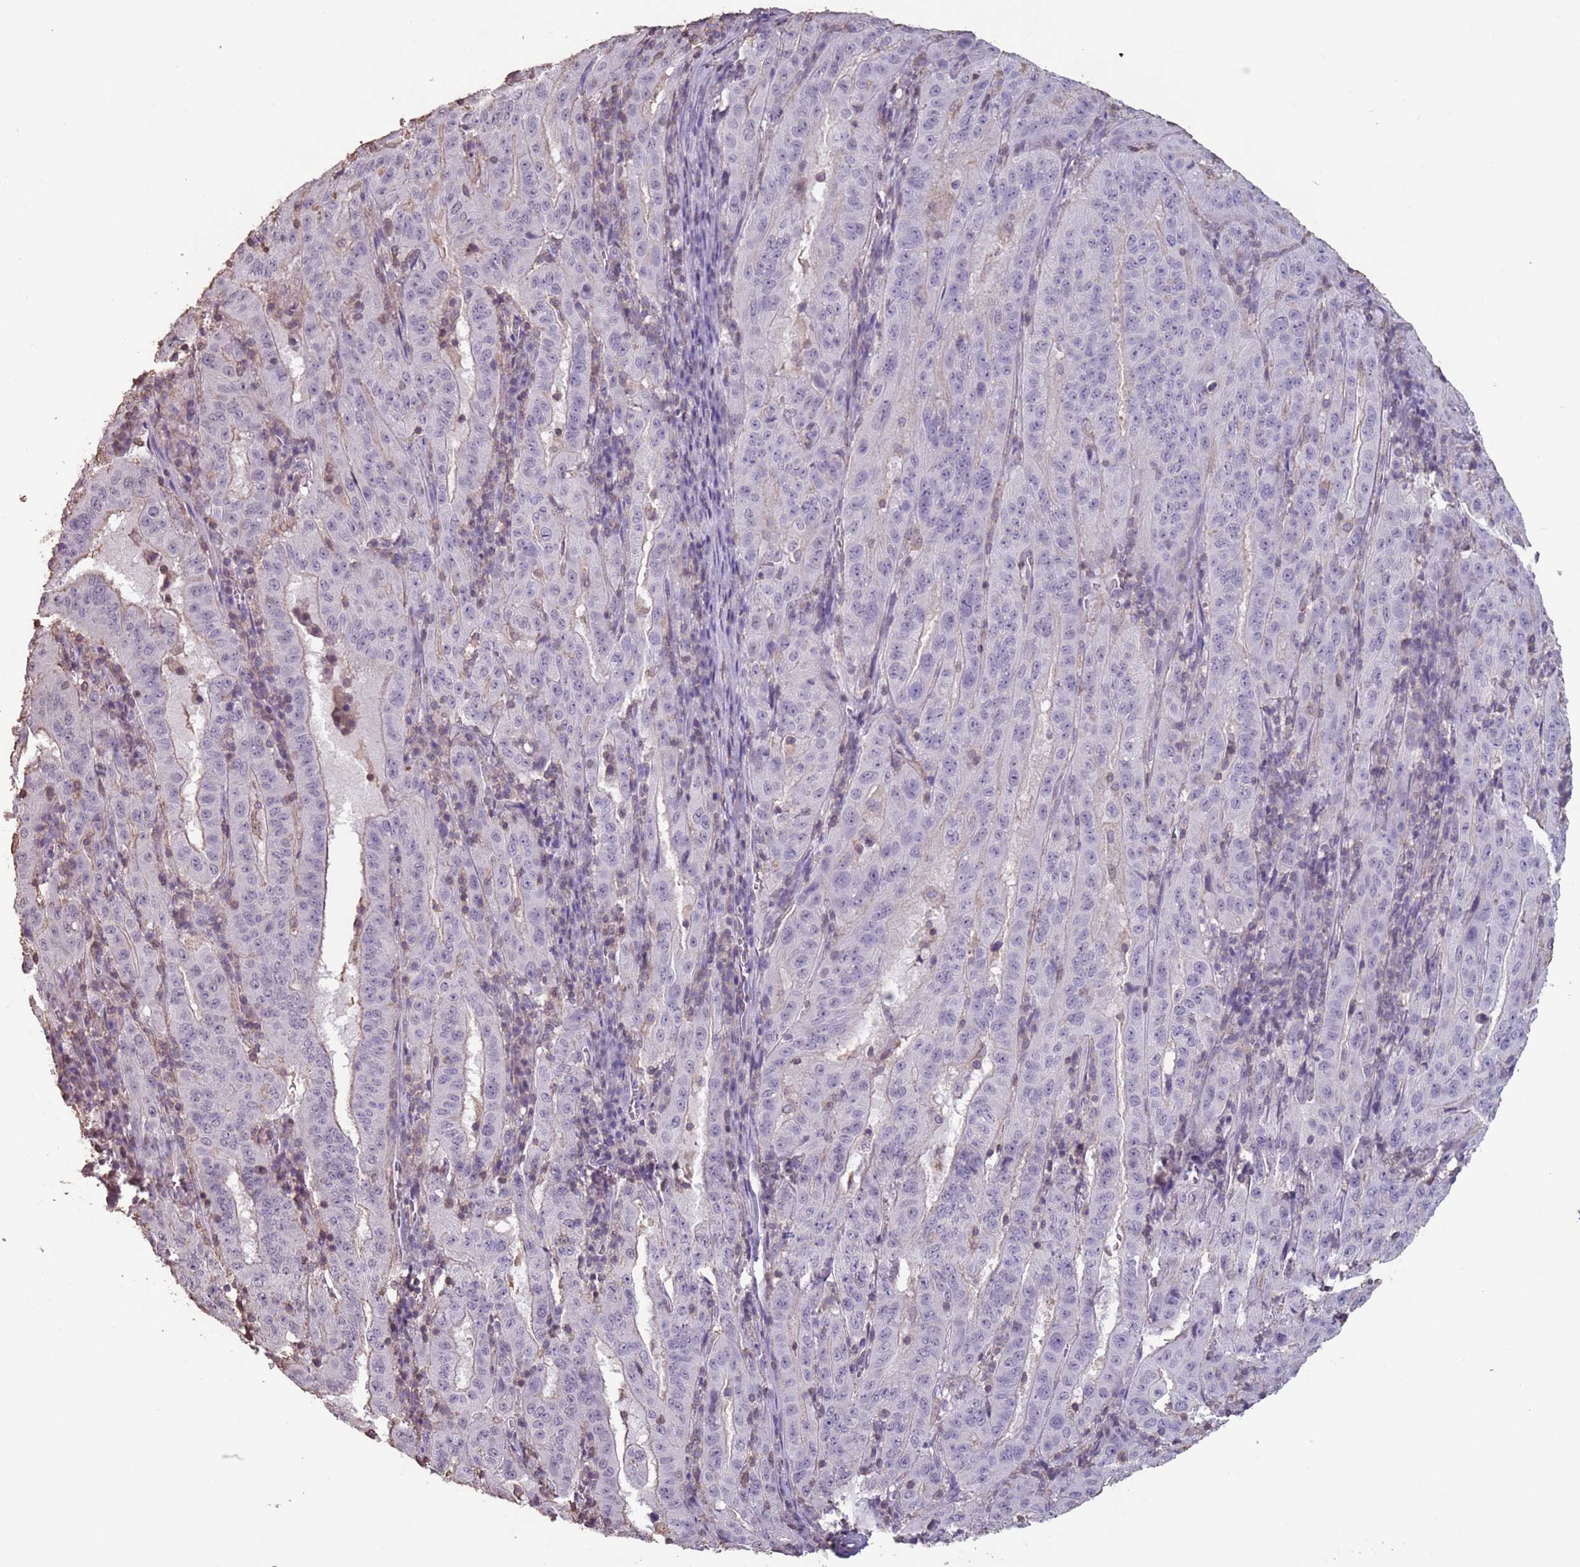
{"staining": {"intensity": "negative", "quantity": "none", "location": "none"}, "tissue": "pancreatic cancer", "cell_type": "Tumor cells", "image_type": "cancer", "snomed": [{"axis": "morphology", "description": "Adenocarcinoma, NOS"}, {"axis": "topography", "description": "Pancreas"}], "caption": "There is no significant expression in tumor cells of pancreatic adenocarcinoma.", "gene": "SUN5", "patient": {"sex": "male", "age": 63}}